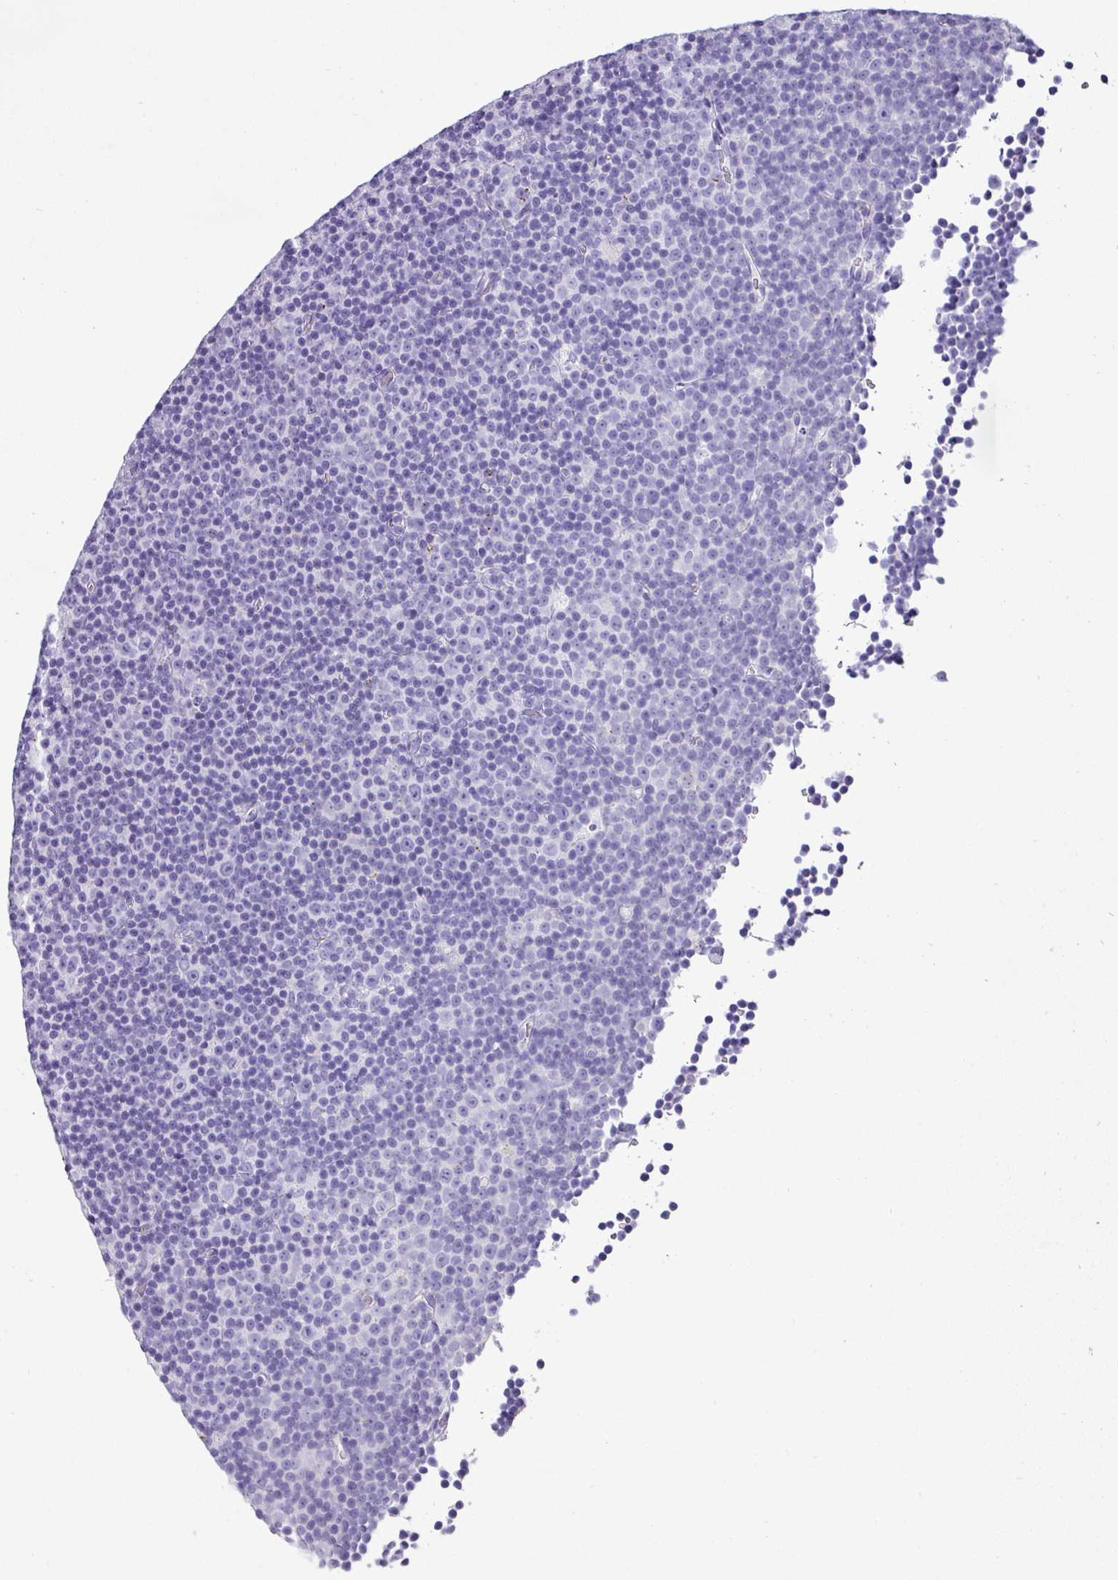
{"staining": {"intensity": "negative", "quantity": "none", "location": "none"}, "tissue": "lymphoma", "cell_type": "Tumor cells", "image_type": "cancer", "snomed": [{"axis": "morphology", "description": "Malignant lymphoma, non-Hodgkin's type, Low grade"}, {"axis": "topography", "description": "Lymph node"}], "caption": "This is an immunohistochemistry (IHC) image of human lymphoma. There is no staining in tumor cells.", "gene": "NAPSA", "patient": {"sex": "female", "age": 67}}